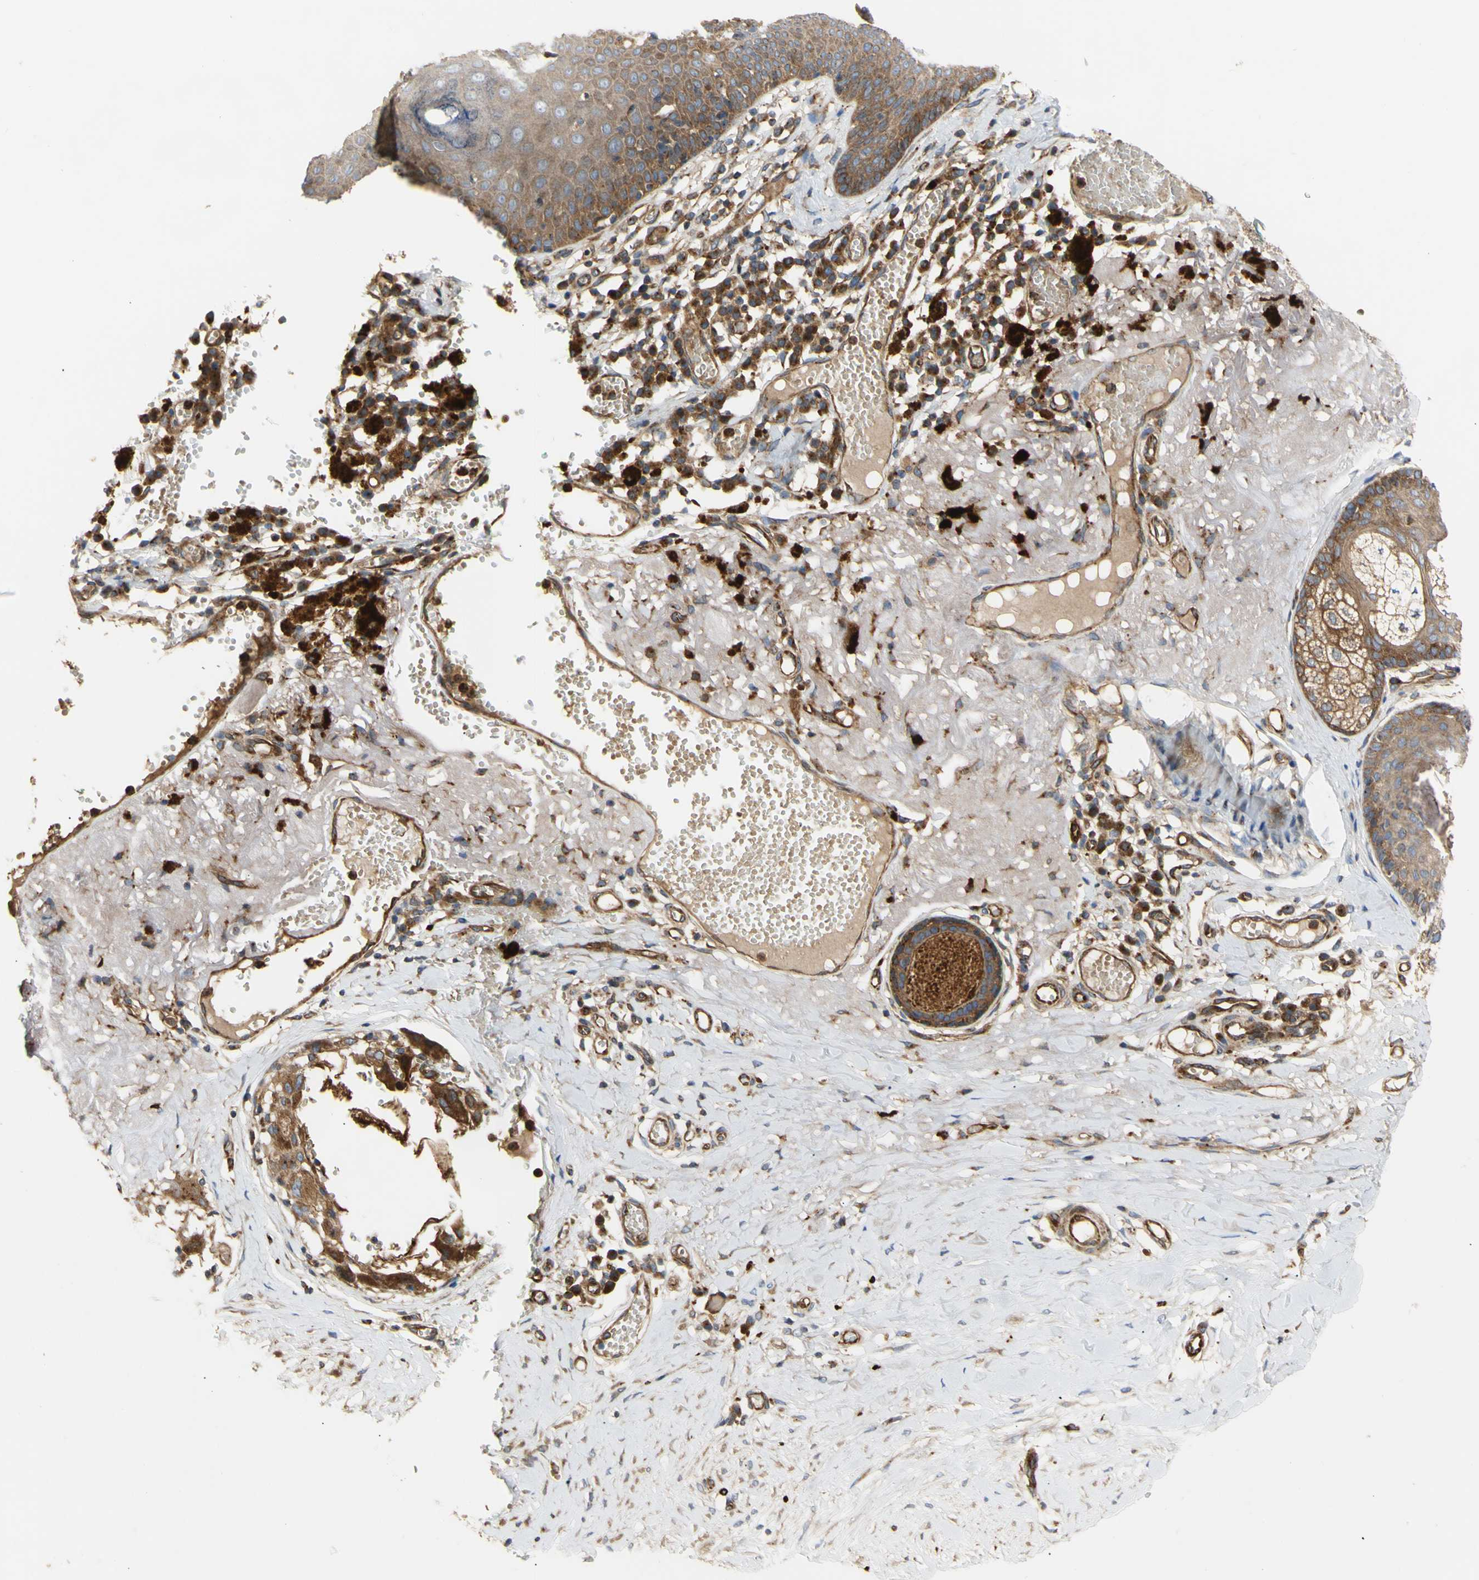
{"staining": {"intensity": "moderate", "quantity": ">75%", "location": "cytoplasmic/membranous"}, "tissue": "melanoma", "cell_type": "Tumor cells", "image_type": "cancer", "snomed": [{"axis": "morphology", "description": "Malignant melanoma in situ"}, {"axis": "morphology", "description": "Malignant melanoma, NOS"}, {"axis": "topography", "description": "Skin"}], "caption": "Approximately >75% of tumor cells in human malignant melanoma exhibit moderate cytoplasmic/membranous protein expression as visualized by brown immunohistochemical staining.", "gene": "TUBG2", "patient": {"sex": "female", "age": 88}}